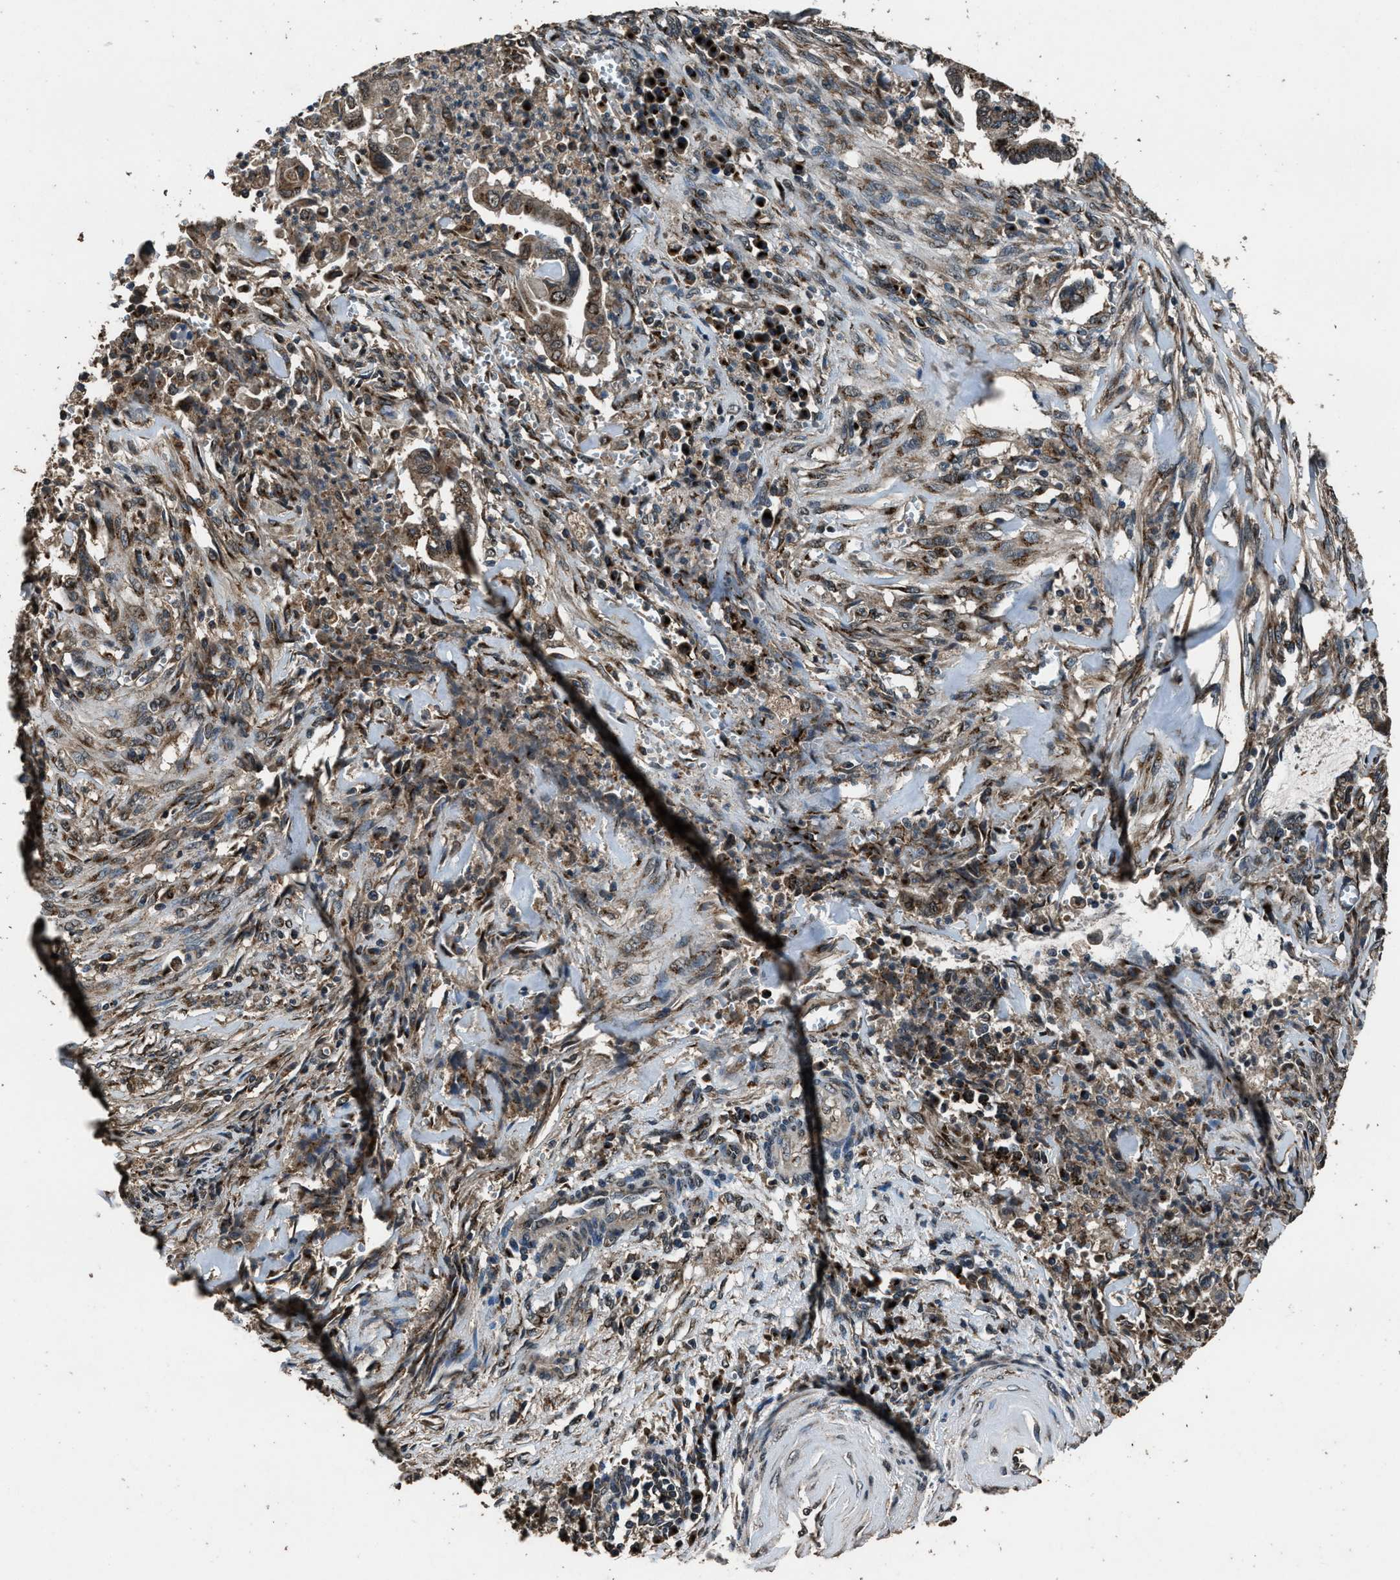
{"staining": {"intensity": "moderate", "quantity": "25%-75%", "location": "cytoplasmic/membranous"}, "tissue": "cervical cancer", "cell_type": "Tumor cells", "image_type": "cancer", "snomed": [{"axis": "morphology", "description": "Adenocarcinoma, NOS"}, {"axis": "topography", "description": "Cervix"}], "caption": "Human adenocarcinoma (cervical) stained for a protein (brown) shows moderate cytoplasmic/membranous positive expression in approximately 25%-75% of tumor cells.", "gene": "SLC38A10", "patient": {"sex": "female", "age": 44}}